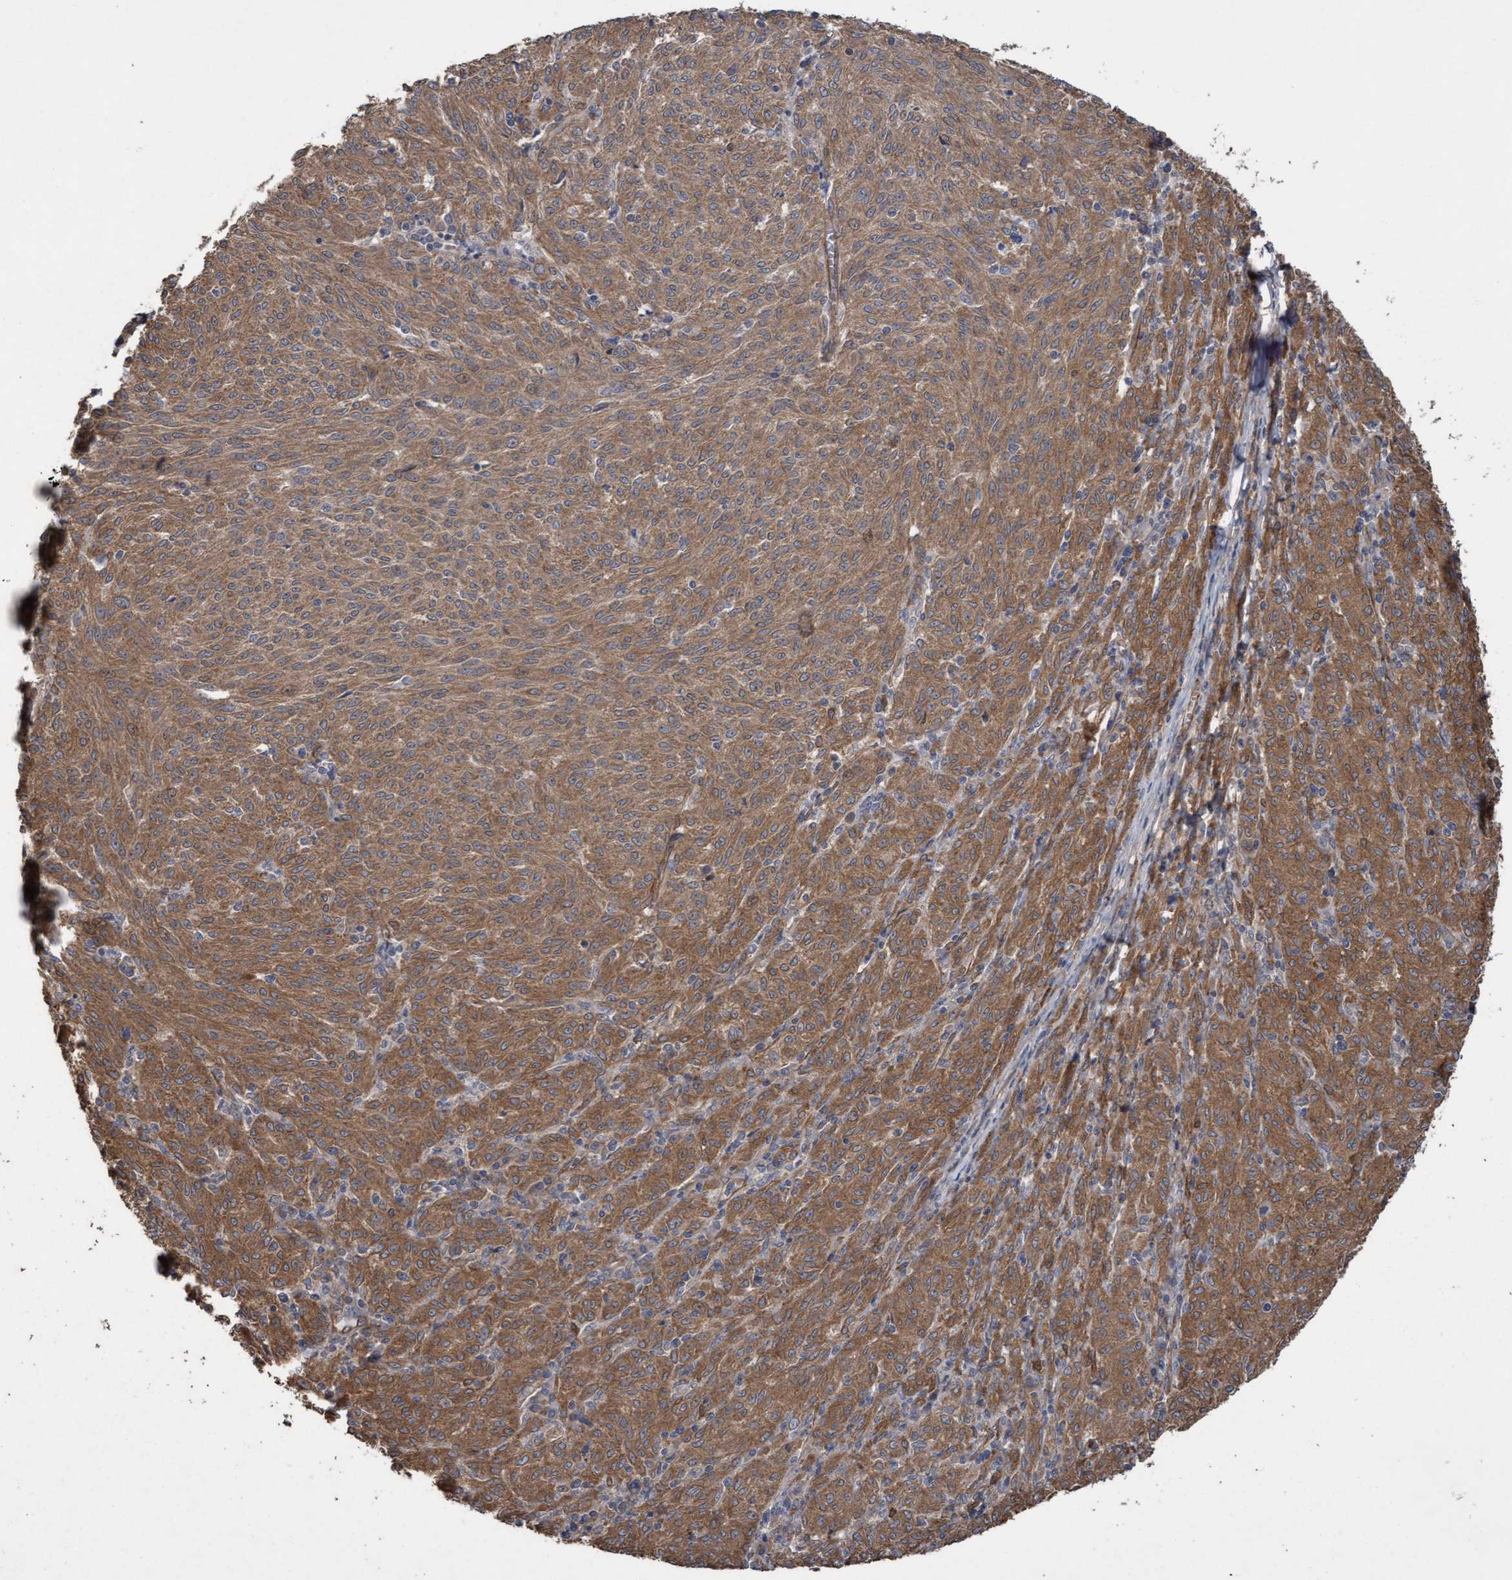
{"staining": {"intensity": "moderate", "quantity": ">75%", "location": "cytoplasmic/membranous"}, "tissue": "melanoma", "cell_type": "Tumor cells", "image_type": "cancer", "snomed": [{"axis": "morphology", "description": "Malignant melanoma, NOS"}, {"axis": "topography", "description": "Skin"}], "caption": "Immunohistochemical staining of melanoma reveals moderate cytoplasmic/membranous protein positivity in about >75% of tumor cells.", "gene": "CDC42EP4", "patient": {"sex": "female", "age": 72}}